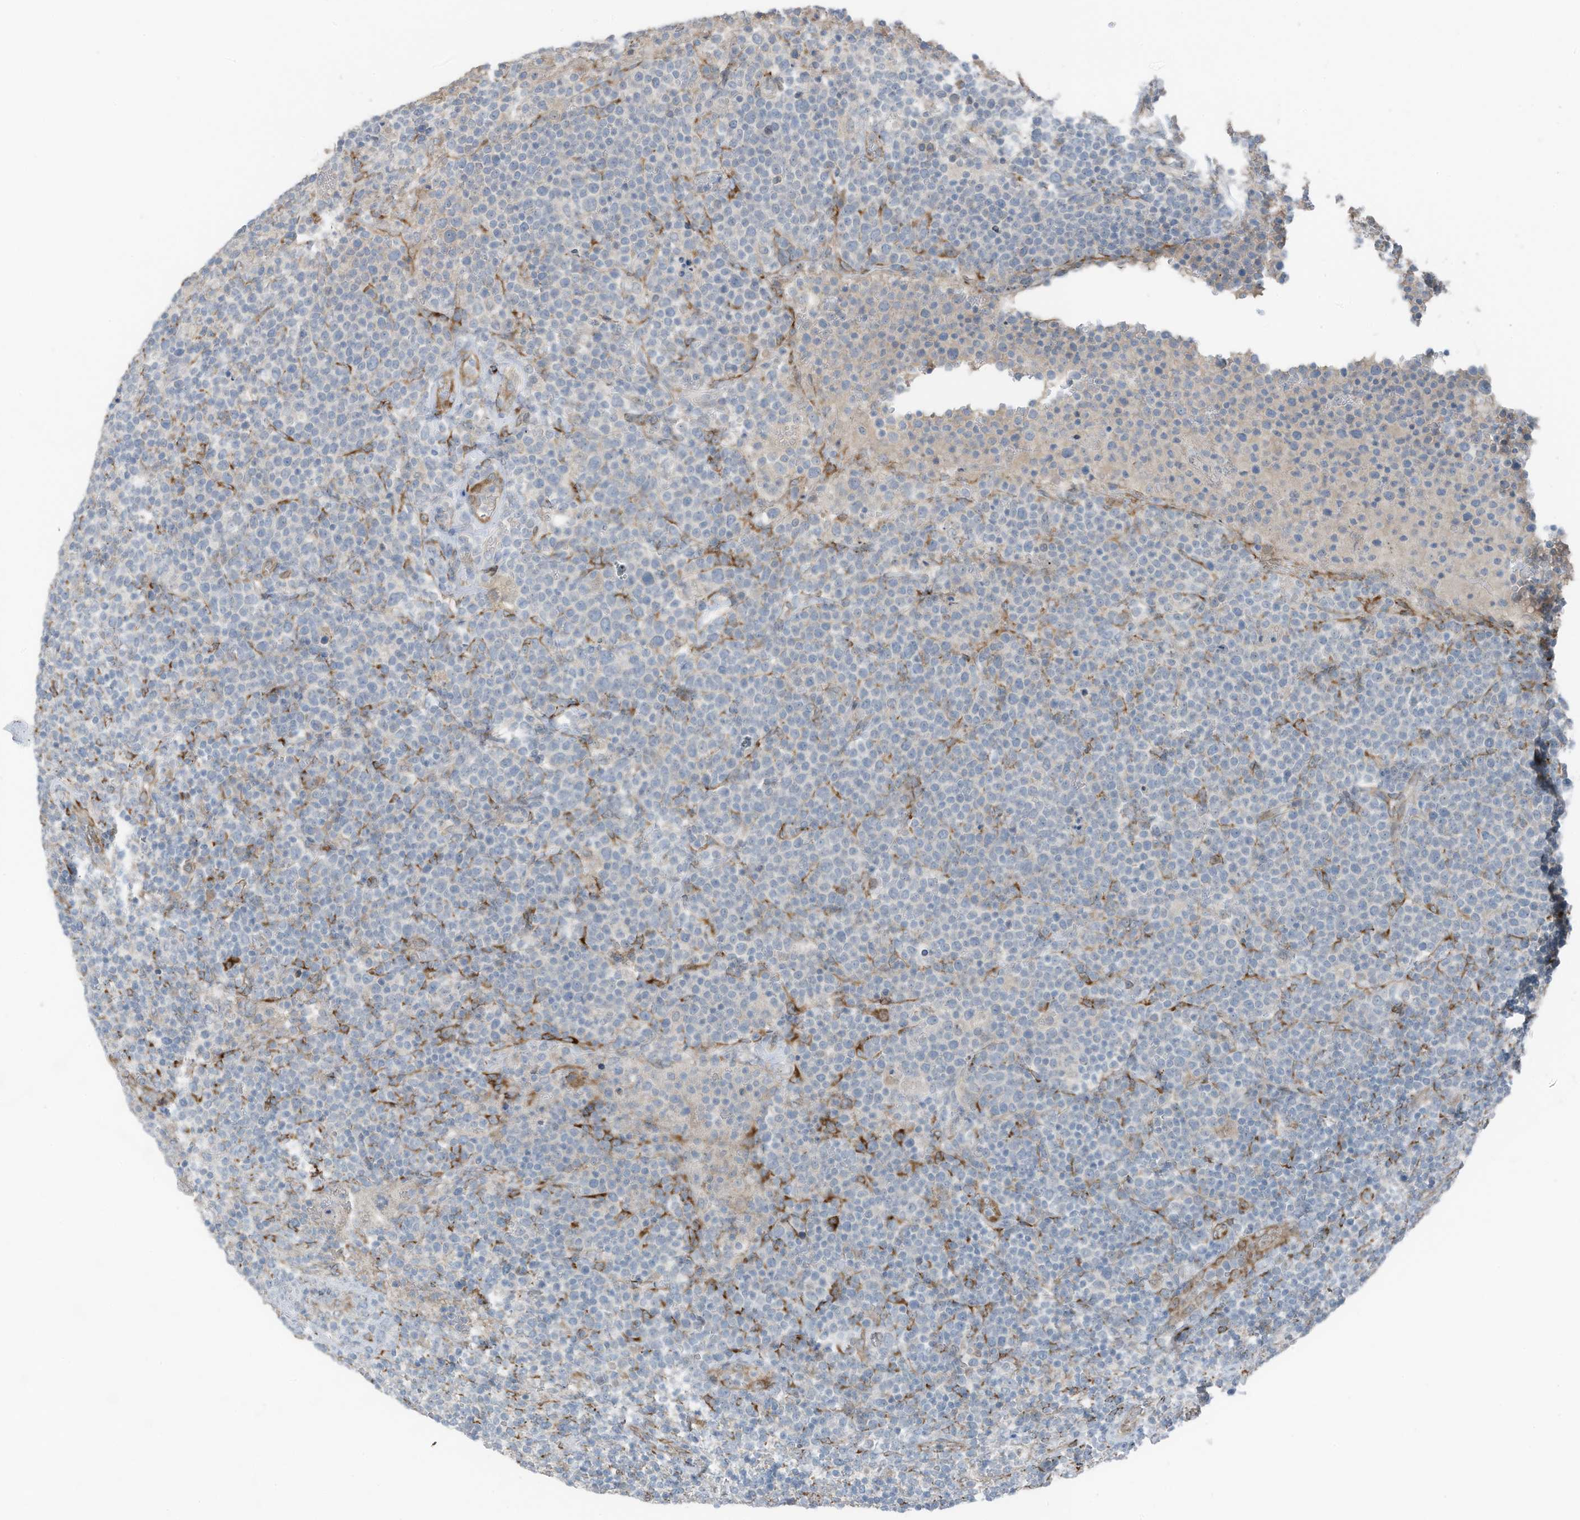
{"staining": {"intensity": "negative", "quantity": "none", "location": "none"}, "tissue": "lymphoma", "cell_type": "Tumor cells", "image_type": "cancer", "snomed": [{"axis": "morphology", "description": "Malignant lymphoma, non-Hodgkin's type, High grade"}, {"axis": "topography", "description": "Lymph node"}], "caption": "A high-resolution image shows IHC staining of high-grade malignant lymphoma, non-Hodgkin's type, which reveals no significant staining in tumor cells.", "gene": "ARHGEF33", "patient": {"sex": "male", "age": 61}}